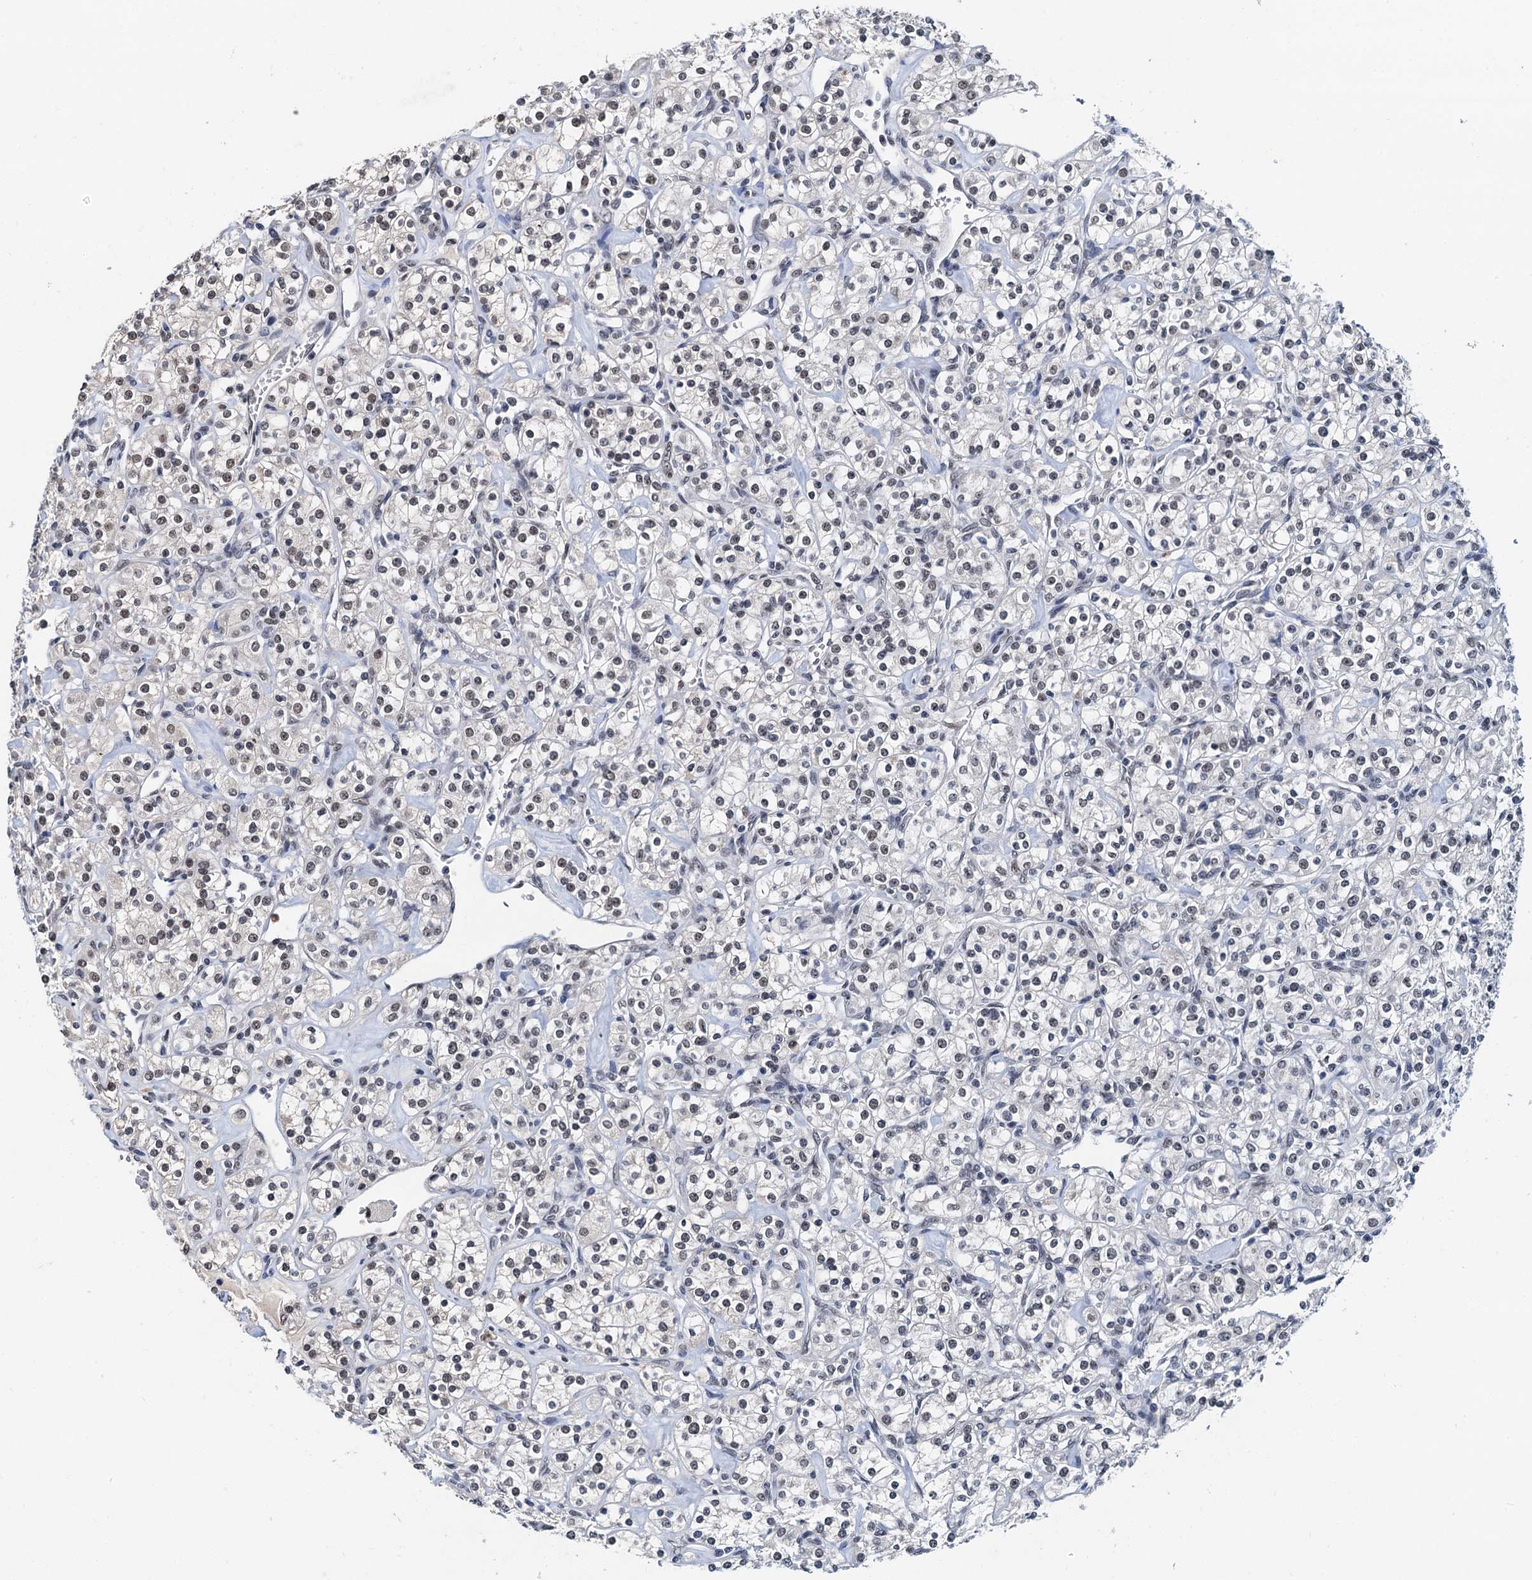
{"staining": {"intensity": "moderate", "quantity": ">75%", "location": "nuclear"}, "tissue": "renal cancer", "cell_type": "Tumor cells", "image_type": "cancer", "snomed": [{"axis": "morphology", "description": "Adenocarcinoma, NOS"}, {"axis": "topography", "description": "Kidney"}], "caption": "The immunohistochemical stain shows moderate nuclear expression in tumor cells of adenocarcinoma (renal) tissue. The protein of interest is stained brown, and the nuclei are stained in blue (DAB IHC with brightfield microscopy, high magnification).", "gene": "SNRPD1", "patient": {"sex": "male", "age": 77}}